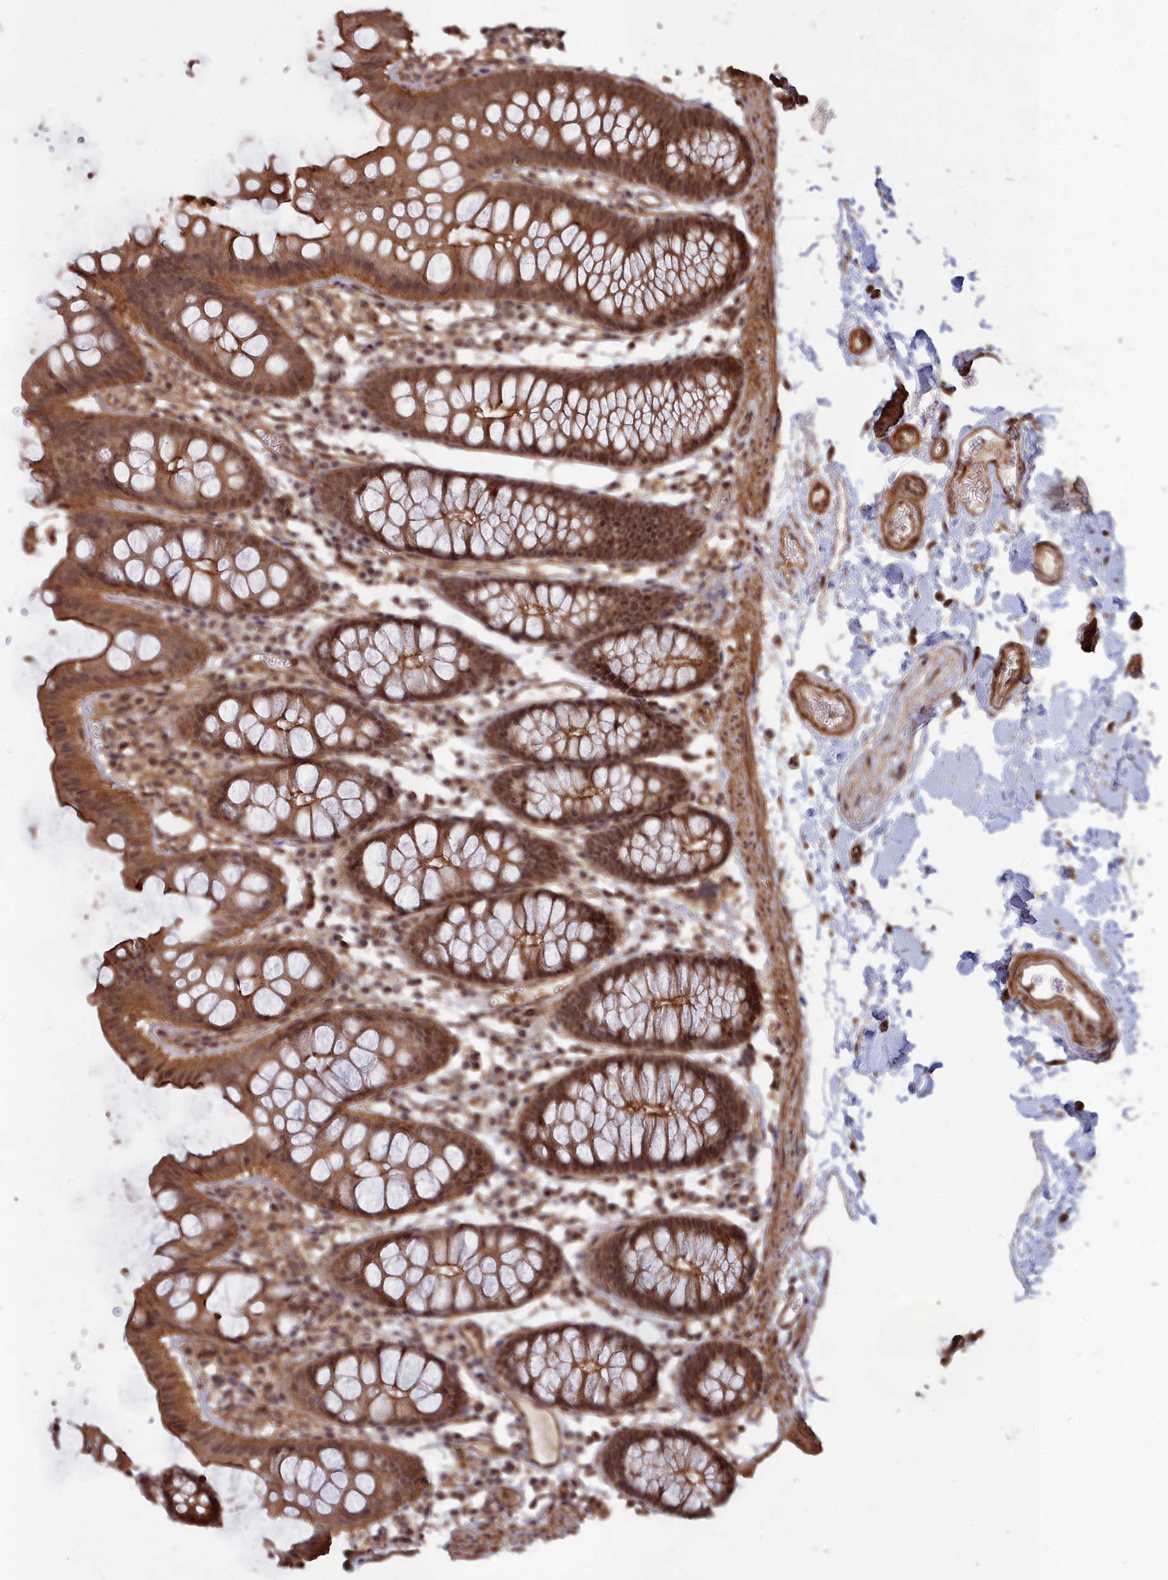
{"staining": {"intensity": "moderate", "quantity": ">75%", "location": "cytoplasmic/membranous"}, "tissue": "colon", "cell_type": "Endothelial cells", "image_type": "normal", "snomed": [{"axis": "morphology", "description": "Normal tissue, NOS"}, {"axis": "topography", "description": "Colon"}], "caption": "A micrograph of colon stained for a protein exhibits moderate cytoplasmic/membranous brown staining in endothelial cells. The protein of interest is shown in brown color, while the nuclei are stained blue.", "gene": "CCDC174", "patient": {"sex": "male", "age": 75}}